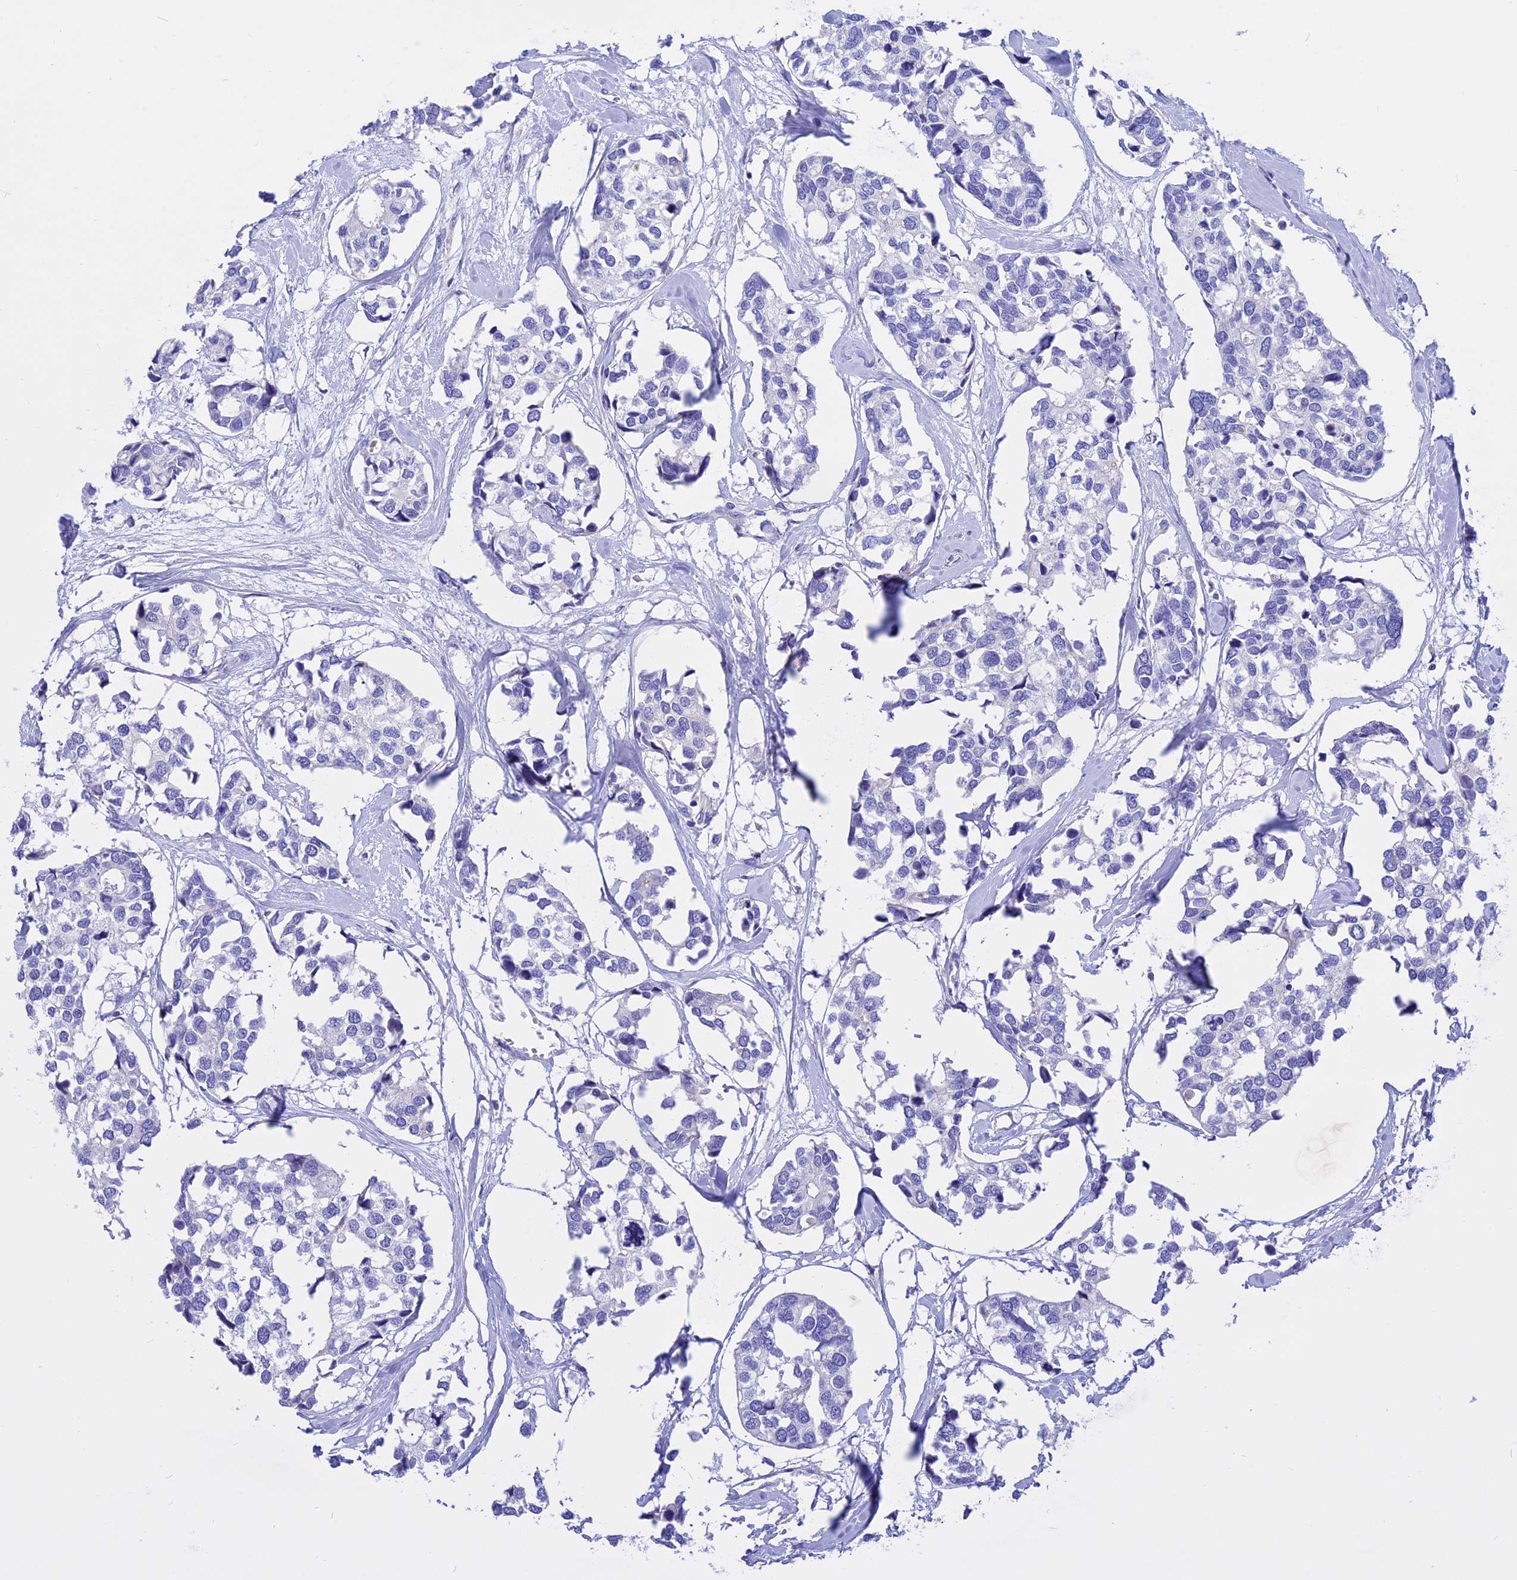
{"staining": {"intensity": "negative", "quantity": "none", "location": "none"}, "tissue": "breast cancer", "cell_type": "Tumor cells", "image_type": "cancer", "snomed": [{"axis": "morphology", "description": "Duct carcinoma"}, {"axis": "topography", "description": "Breast"}], "caption": "The micrograph demonstrates no significant expression in tumor cells of breast cancer.", "gene": "TMEM138", "patient": {"sex": "female", "age": 83}}